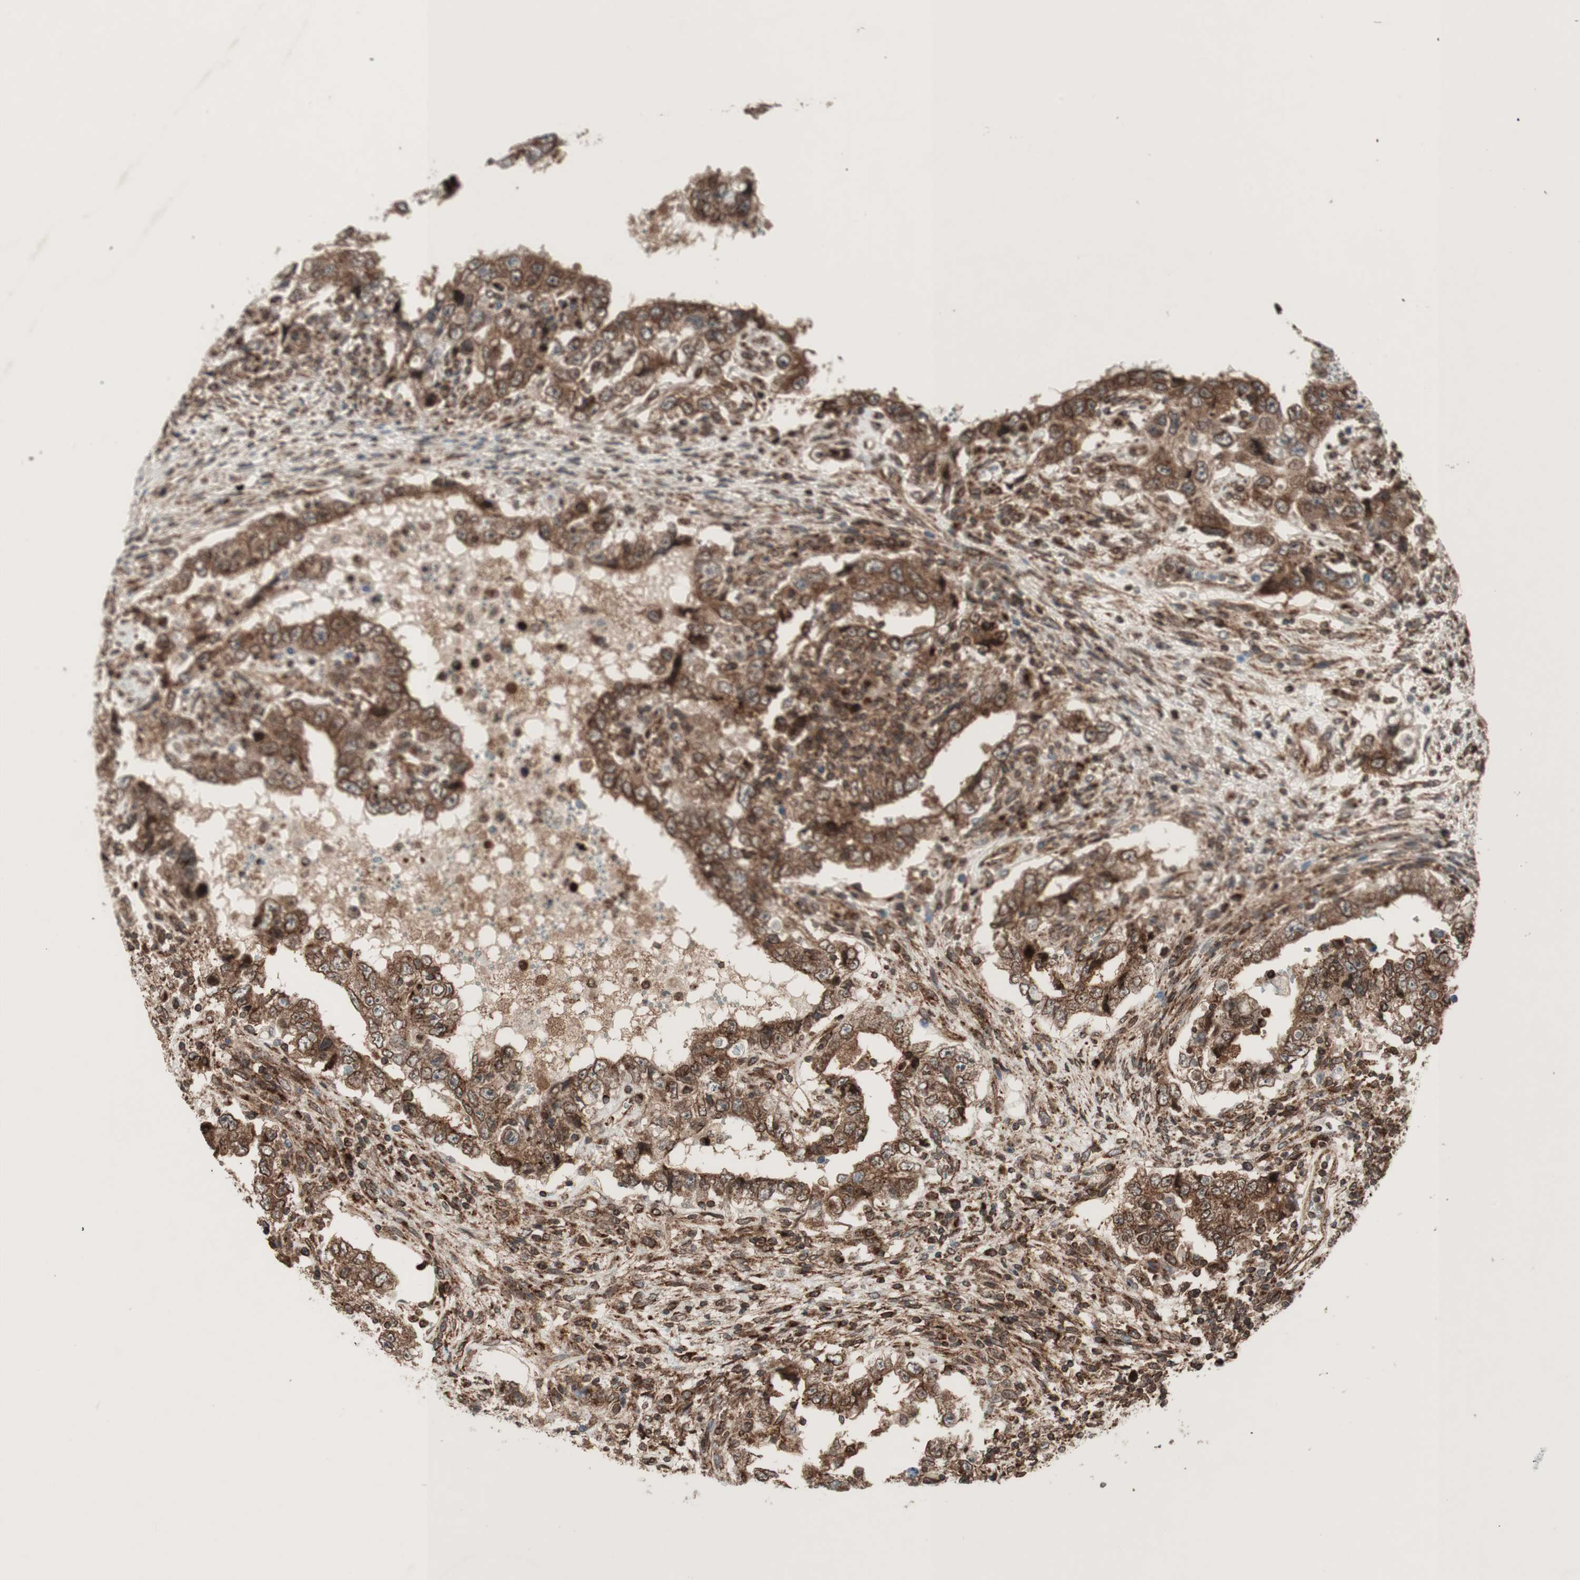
{"staining": {"intensity": "strong", "quantity": ">75%", "location": "cytoplasmic/membranous,nuclear"}, "tissue": "testis cancer", "cell_type": "Tumor cells", "image_type": "cancer", "snomed": [{"axis": "morphology", "description": "Carcinoma, Embryonal, NOS"}, {"axis": "topography", "description": "Testis"}], "caption": "The histopathology image reveals immunohistochemical staining of testis cancer. There is strong cytoplasmic/membranous and nuclear positivity is present in approximately >75% of tumor cells.", "gene": "NUP62", "patient": {"sex": "male", "age": 26}}